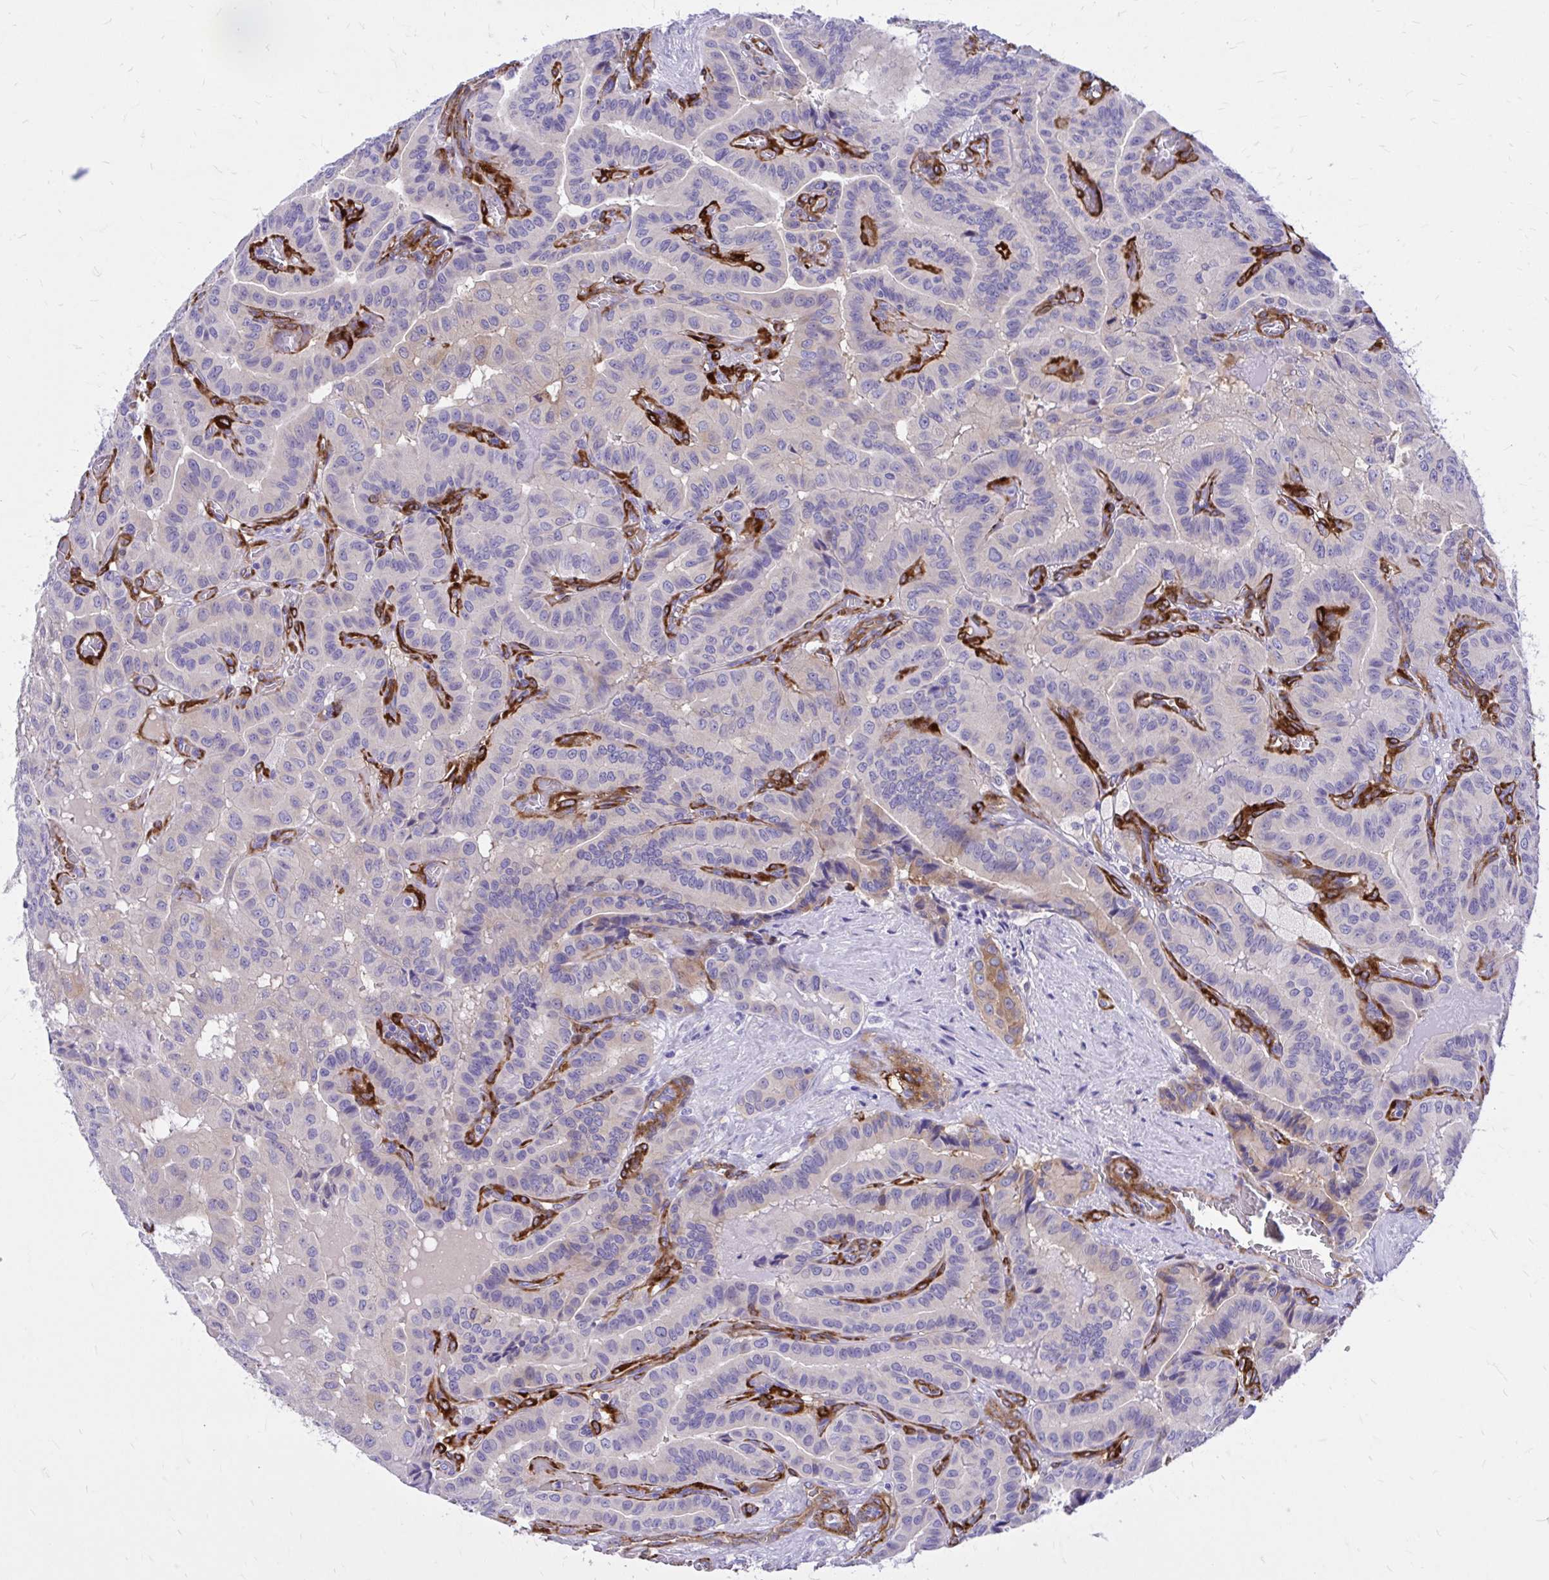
{"staining": {"intensity": "moderate", "quantity": "<25%", "location": "cytoplasmic/membranous"}, "tissue": "thyroid cancer", "cell_type": "Tumor cells", "image_type": "cancer", "snomed": [{"axis": "morphology", "description": "Papillary adenocarcinoma, NOS"}, {"axis": "morphology", "description": "Papillary adenoma metastatic"}, {"axis": "topography", "description": "Thyroid gland"}], "caption": "Thyroid cancer (papillary adenoma metastatic) stained with DAB immunohistochemistry (IHC) reveals low levels of moderate cytoplasmic/membranous positivity in approximately <25% of tumor cells.", "gene": "EPB41L1", "patient": {"sex": "male", "age": 87}}